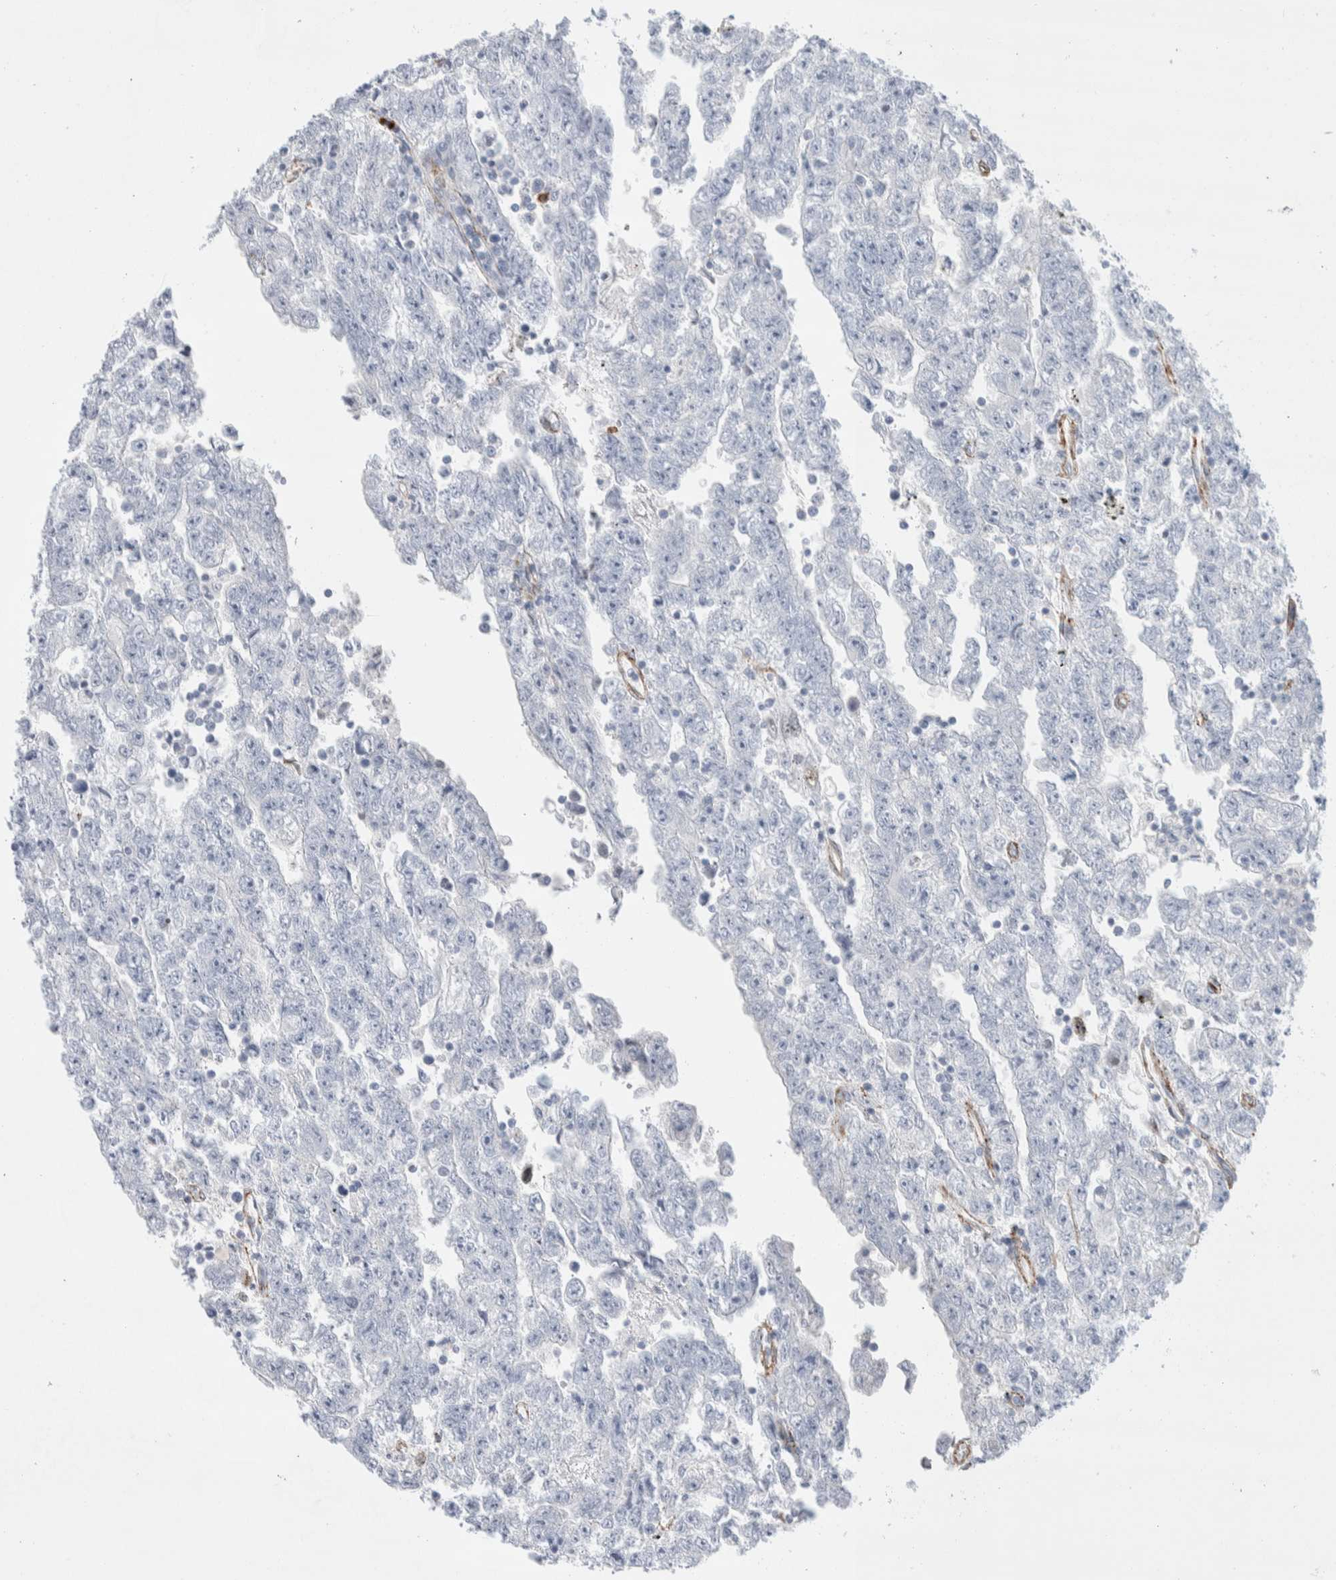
{"staining": {"intensity": "negative", "quantity": "none", "location": "none"}, "tissue": "testis cancer", "cell_type": "Tumor cells", "image_type": "cancer", "snomed": [{"axis": "morphology", "description": "Carcinoma, Embryonal, NOS"}, {"axis": "topography", "description": "Testis"}], "caption": "This is a image of immunohistochemistry staining of testis cancer, which shows no expression in tumor cells. The staining is performed using DAB brown chromogen with nuclei counter-stained in using hematoxylin.", "gene": "SEPTIN4", "patient": {"sex": "male", "age": 25}}